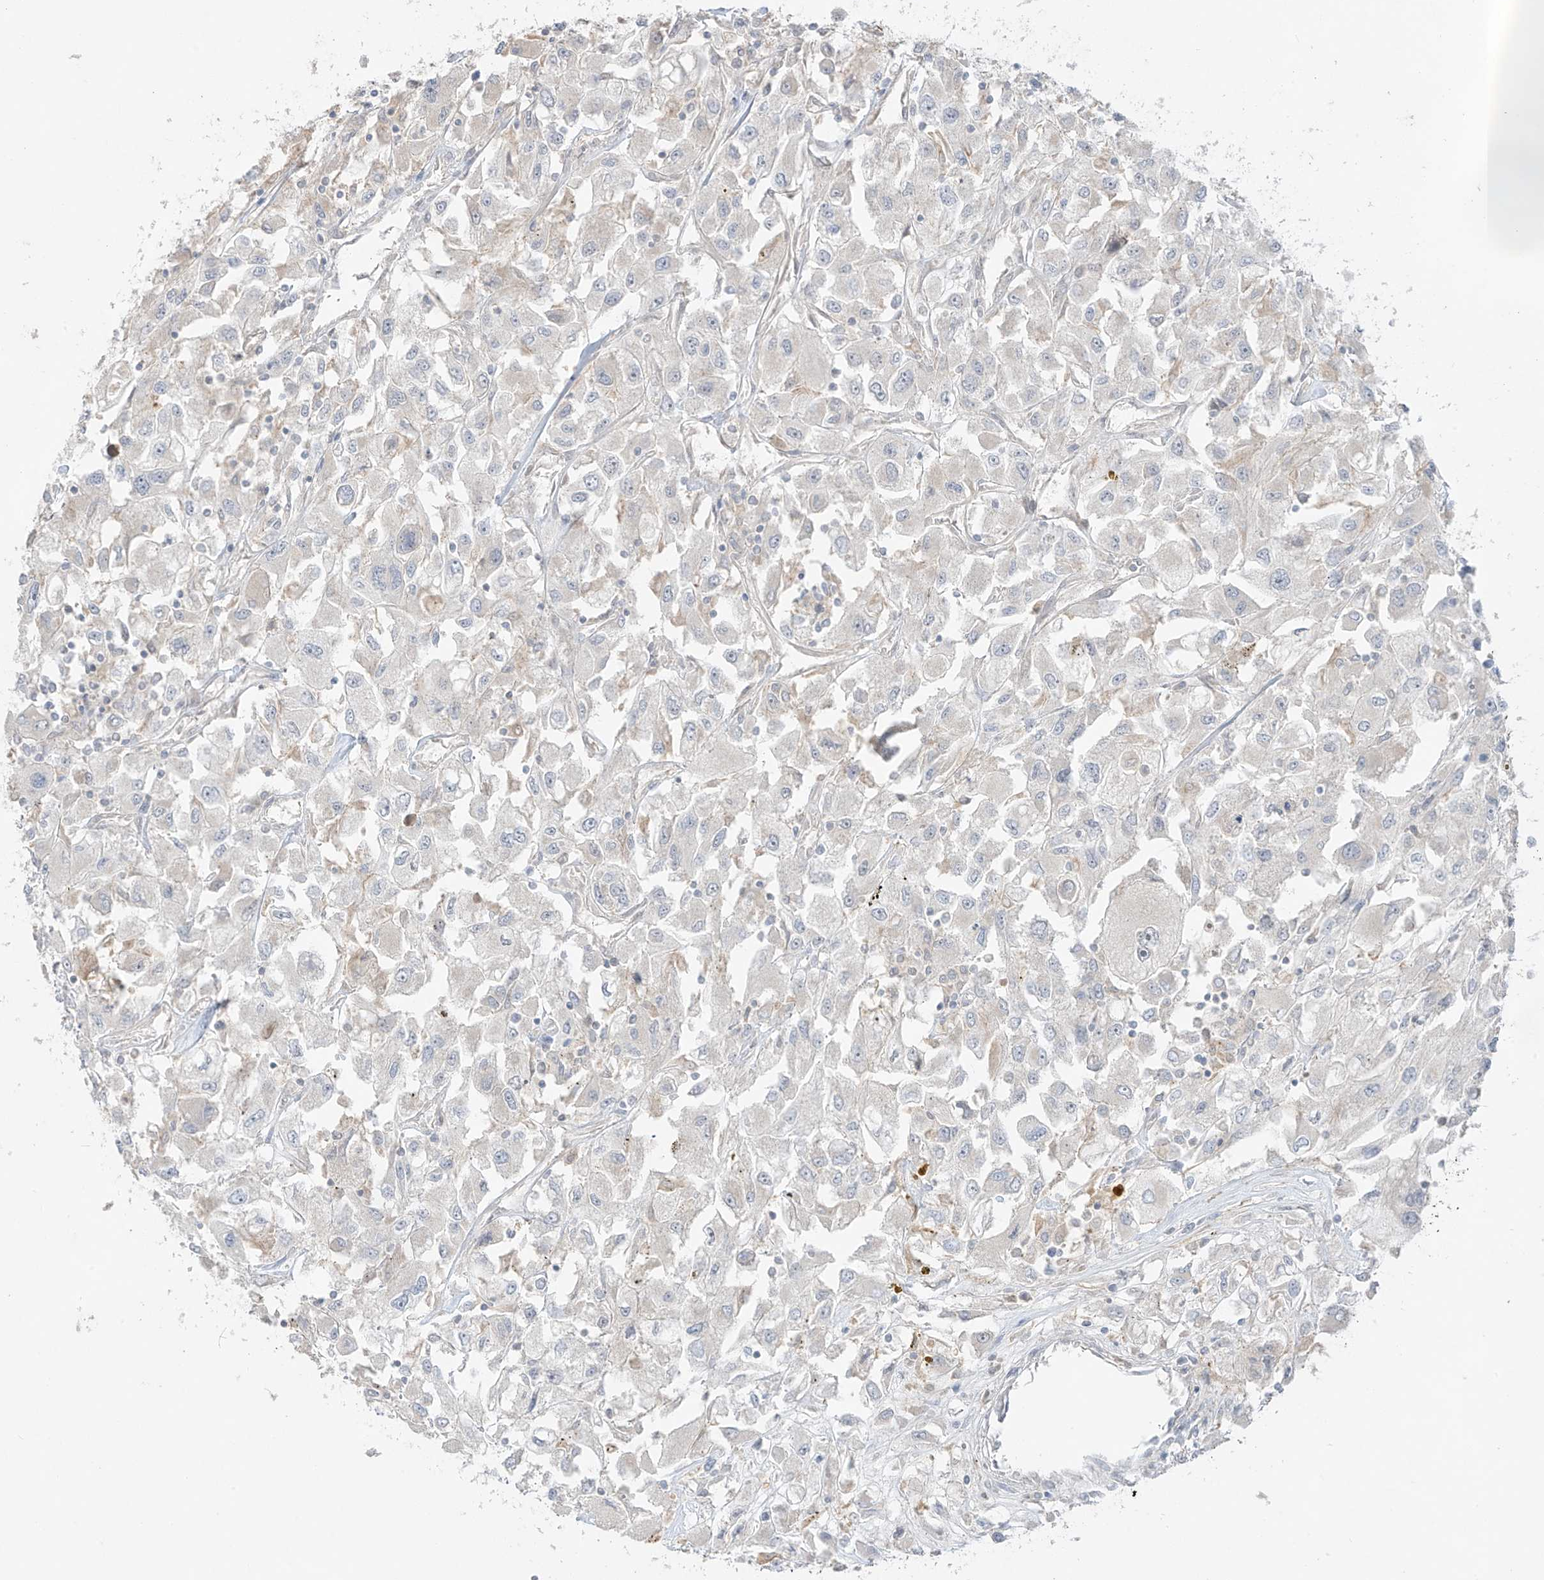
{"staining": {"intensity": "negative", "quantity": "none", "location": "none"}, "tissue": "renal cancer", "cell_type": "Tumor cells", "image_type": "cancer", "snomed": [{"axis": "morphology", "description": "Adenocarcinoma, NOS"}, {"axis": "topography", "description": "Kidney"}], "caption": "This is an immunohistochemistry (IHC) image of human renal cancer. There is no expression in tumor cells.", "gene": "ANGEL2", "patient": {"sex": "female", "age": 52}}